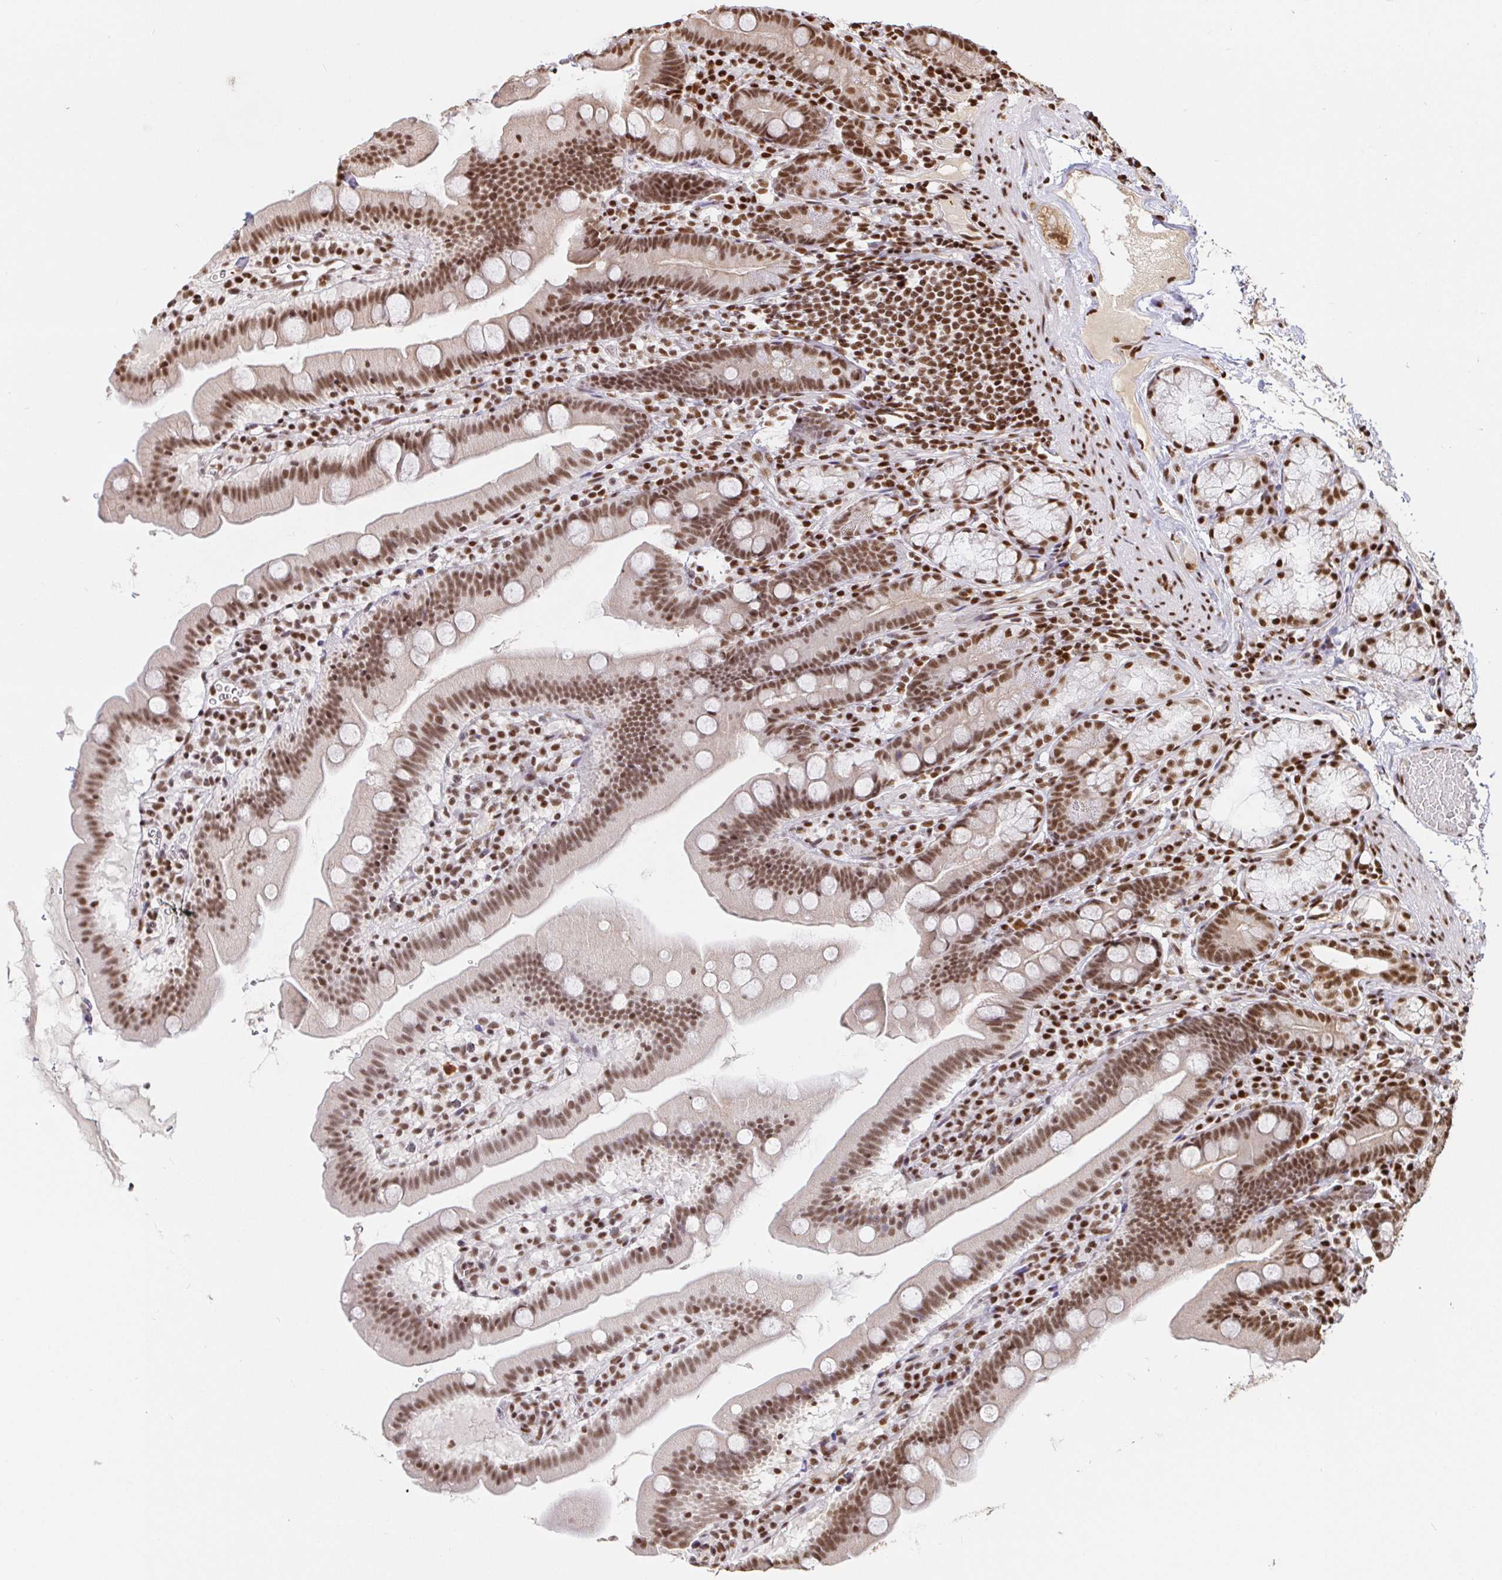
{"staining": {"intensity": "moderate", "quantity": "25%-75%", "location": "nuclear"}, "tissue": "duodenum", "cell_type": "Glandular cells", "image_type": "normal", "snomed": [{"axis": "morphology", "description": "Normal tissue, NOS"}, {"axis": "topography", "description": "Duodenum"}], "caption": "Immunohistochemical staining of unremarkable duodenum displays medium levels of moderate nuclear positivity in about 25%-75% of glandular cells.", "gene": "SP3", "patient": {"sex": "female", "age": 67}}